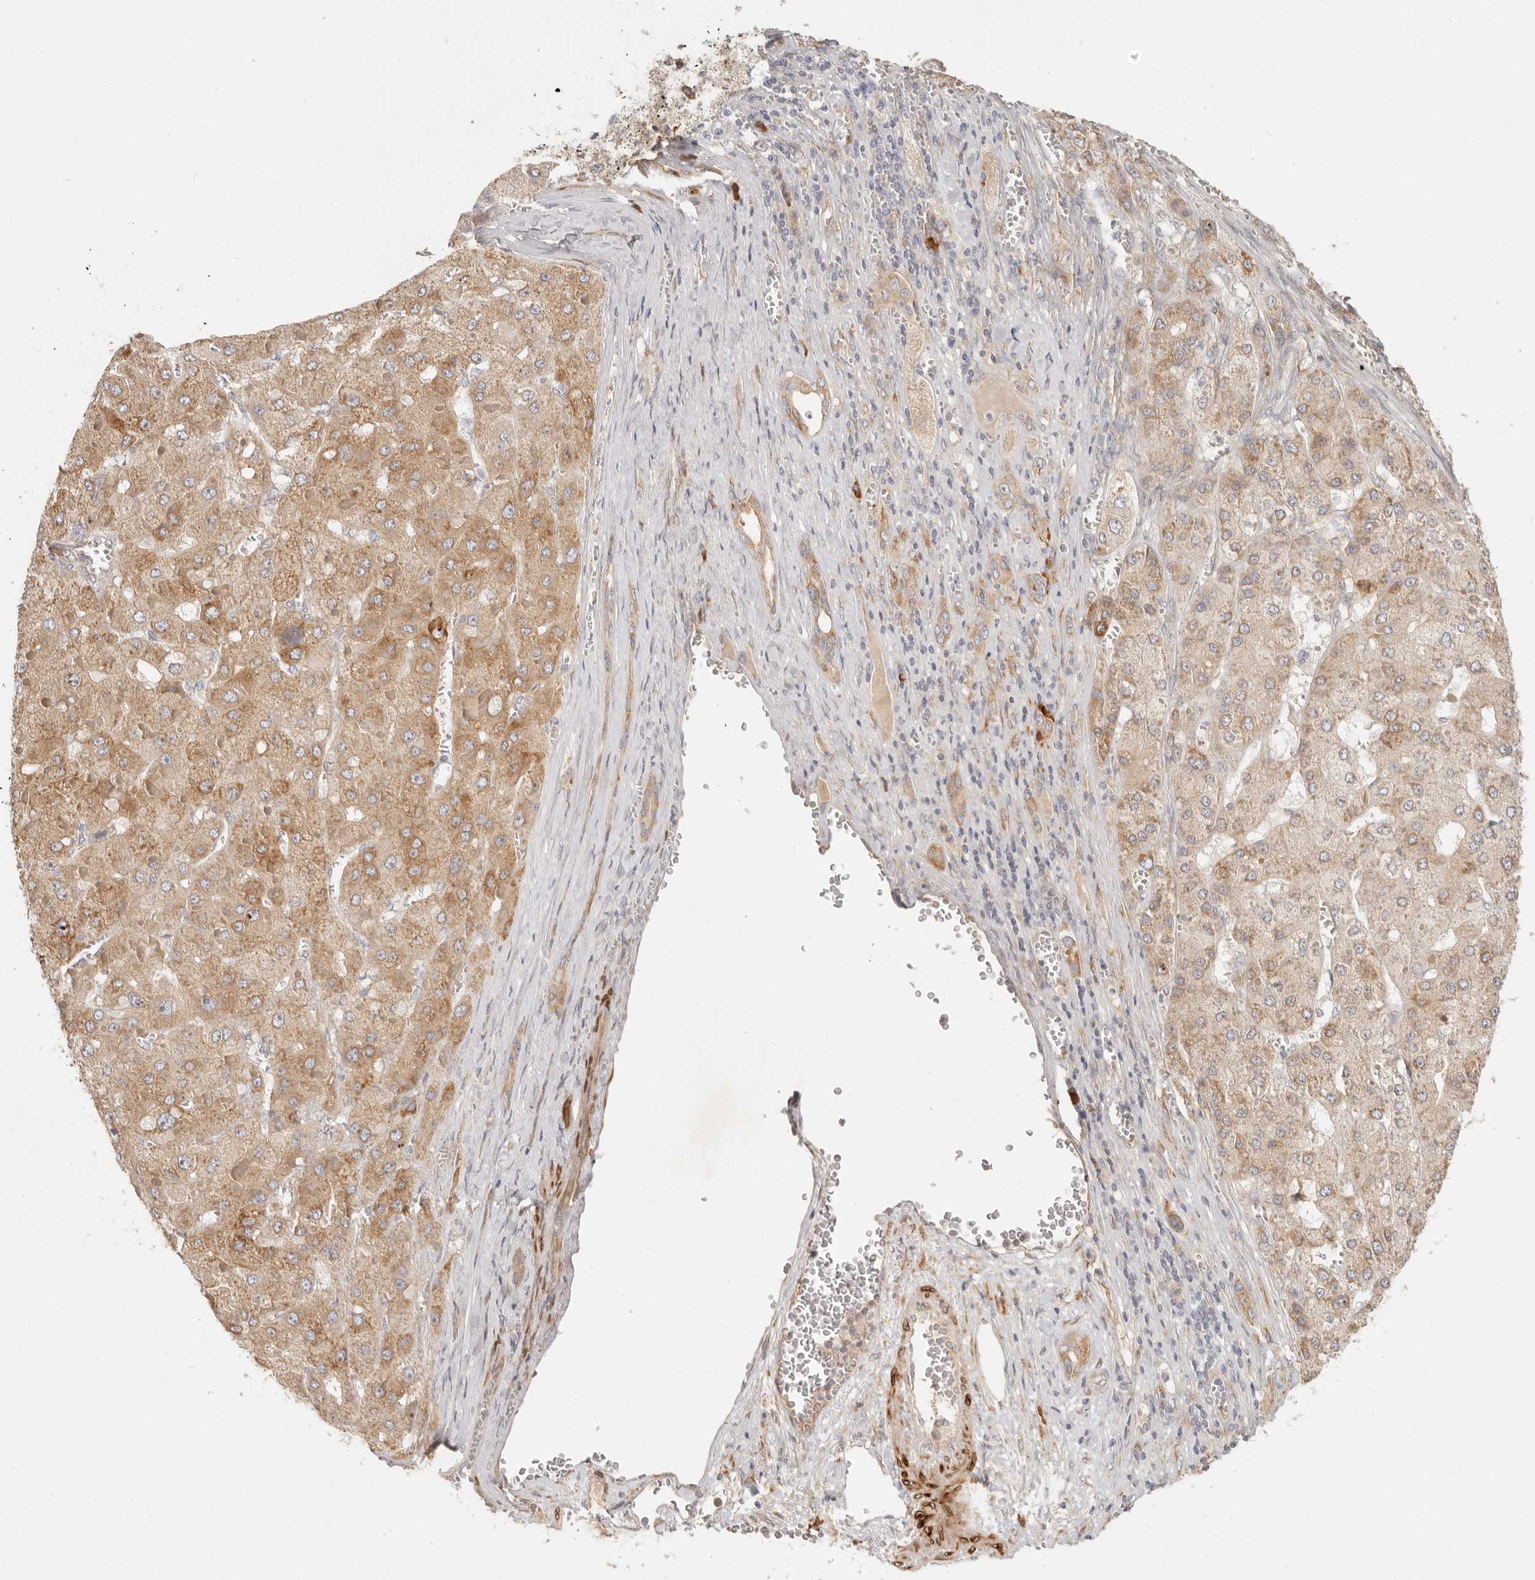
{"staining": {"intensity": "moderate", "quantity": ">75%", "location": "cytoplasmic/membranous"}, "tissue": "liver cancer", "cell_type": "Tumor cells", "image_type": "cancer", "snomed": [{"axis": "morphology", "description": "Carcinoma, Hepatocellular, NOS"}, {"axis": "topography", "description": "Liver"}], "caption": "A brown stain shows moderate cytoplasmic/membranous expression of a protein in human liver cancer (hepatocellular carcinoma) tumor cells.", "gene": "PABPC4", "patient": {"sex": "female", "age": 73}}